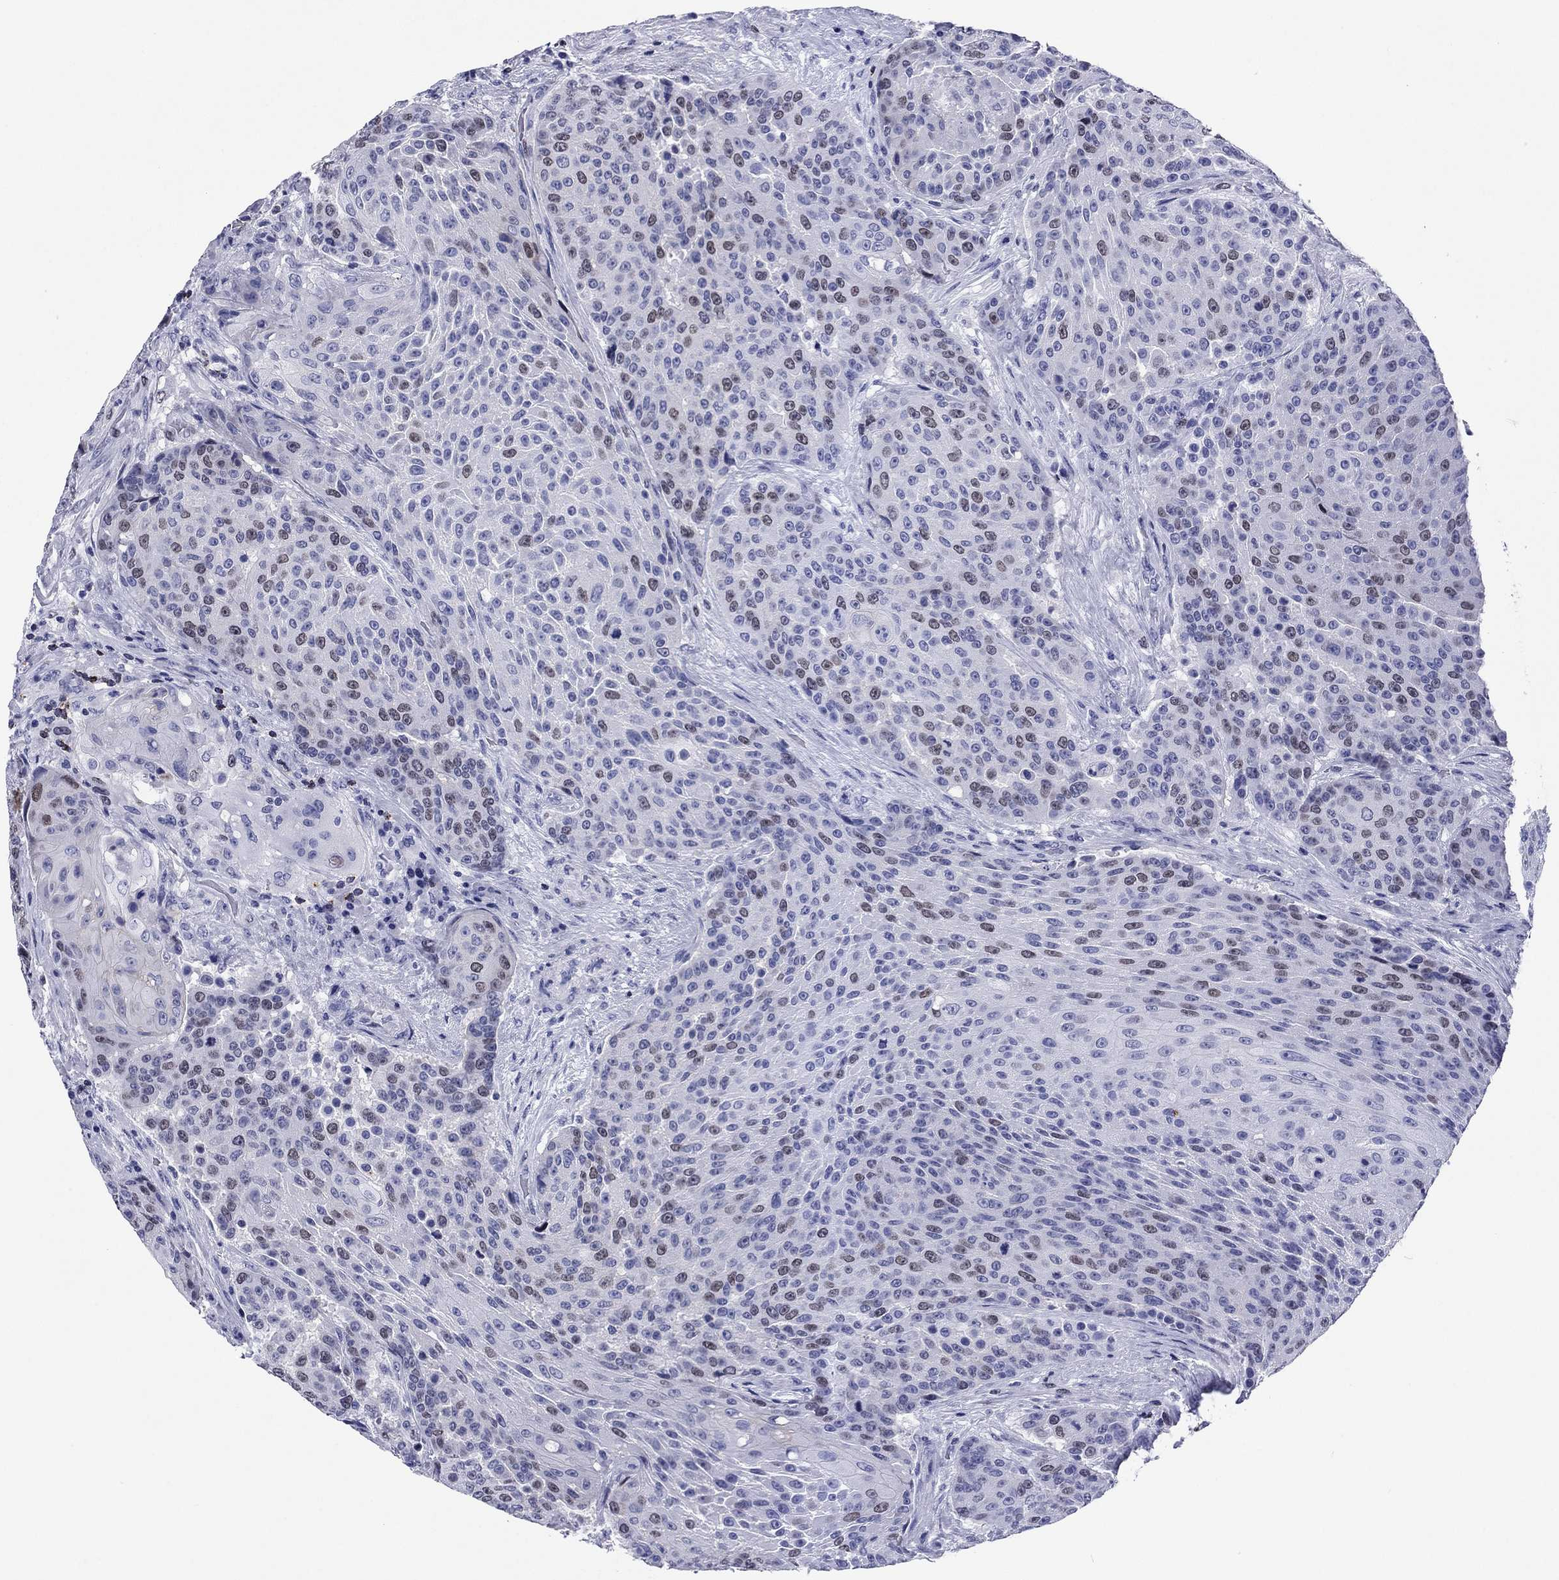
{"staining": {"intensity": "weak", "quantity": "<25%", "location": "nuclear"}, "tissue": "urothelial cancer", "cell_type": "Tumor cells", "image_type": "cancer", "snomed": [{"axis": "morphology", "description": "Urothelial carcinoma, High grade"}, {"axis": "topography", "description": "Urinary bladder"}], "caption": "Immunohistochemical staining of human urothelial carcinoma (high-grade) displays no significant staining in tumor cells.", "gene": "GZMK", "patient": {"sex": "female", "age": 63}}